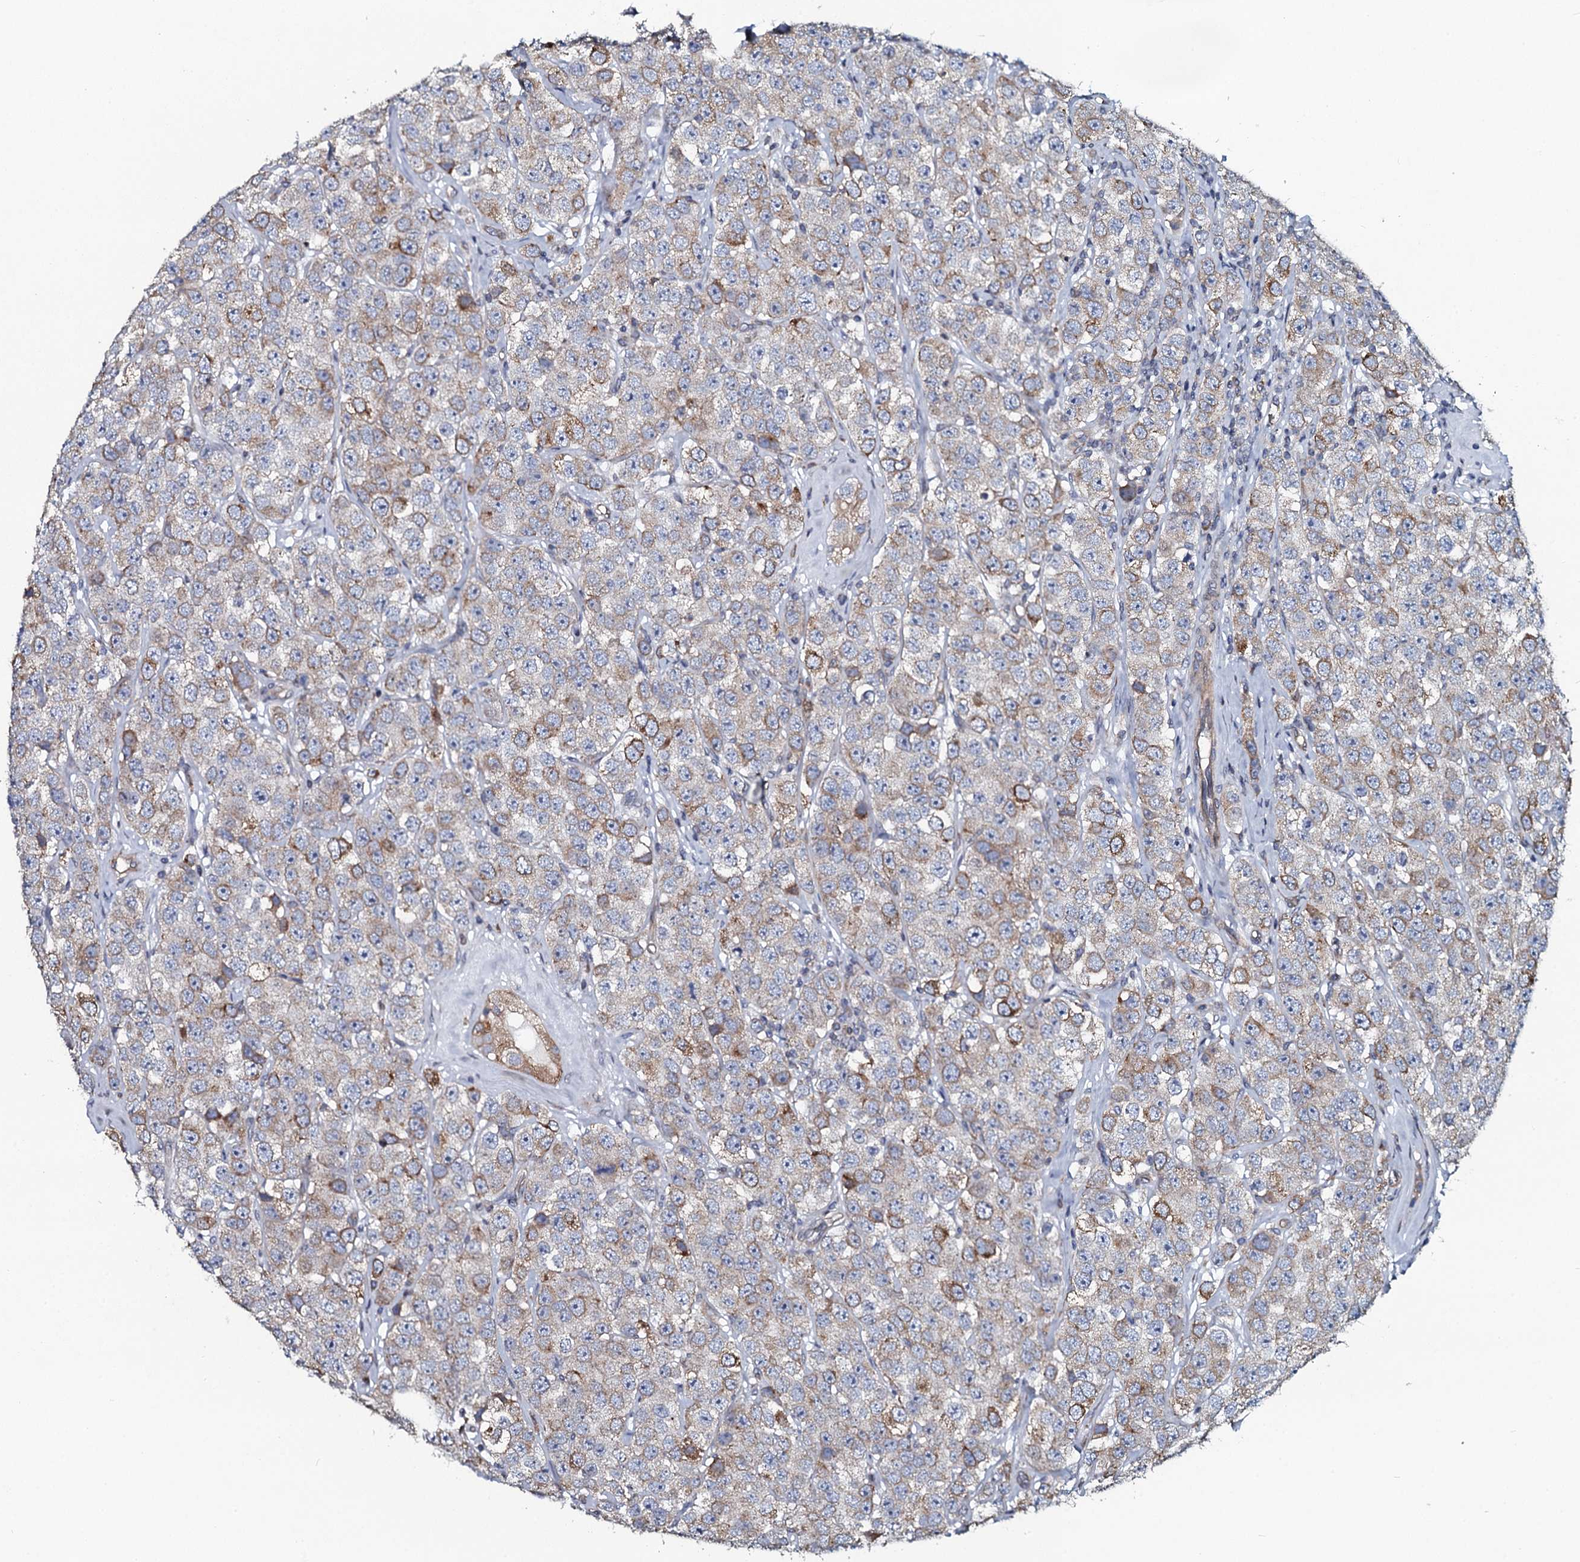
{"staining": {"intensity": "moderate", "quantity": "25%-75%", "location": "cytoplasmic/membranous"}, "tissue": "testis cancer", "cell_type": "Tumor cells", "image_type": "cancer", "snomed": [{"axis": "morphology", "description": "Seminoma, NOS"}, {"axis": "topography", "description": "Testis"}], "caption": "Tumor cells reveal medium levels of moderate cytoplasmic/membranous positivity in approximately 25%-75% of cells in human testis cancer (seminoma).", "gene": "TMEM151A", "patient": {"sex": "male", "age": 28}}